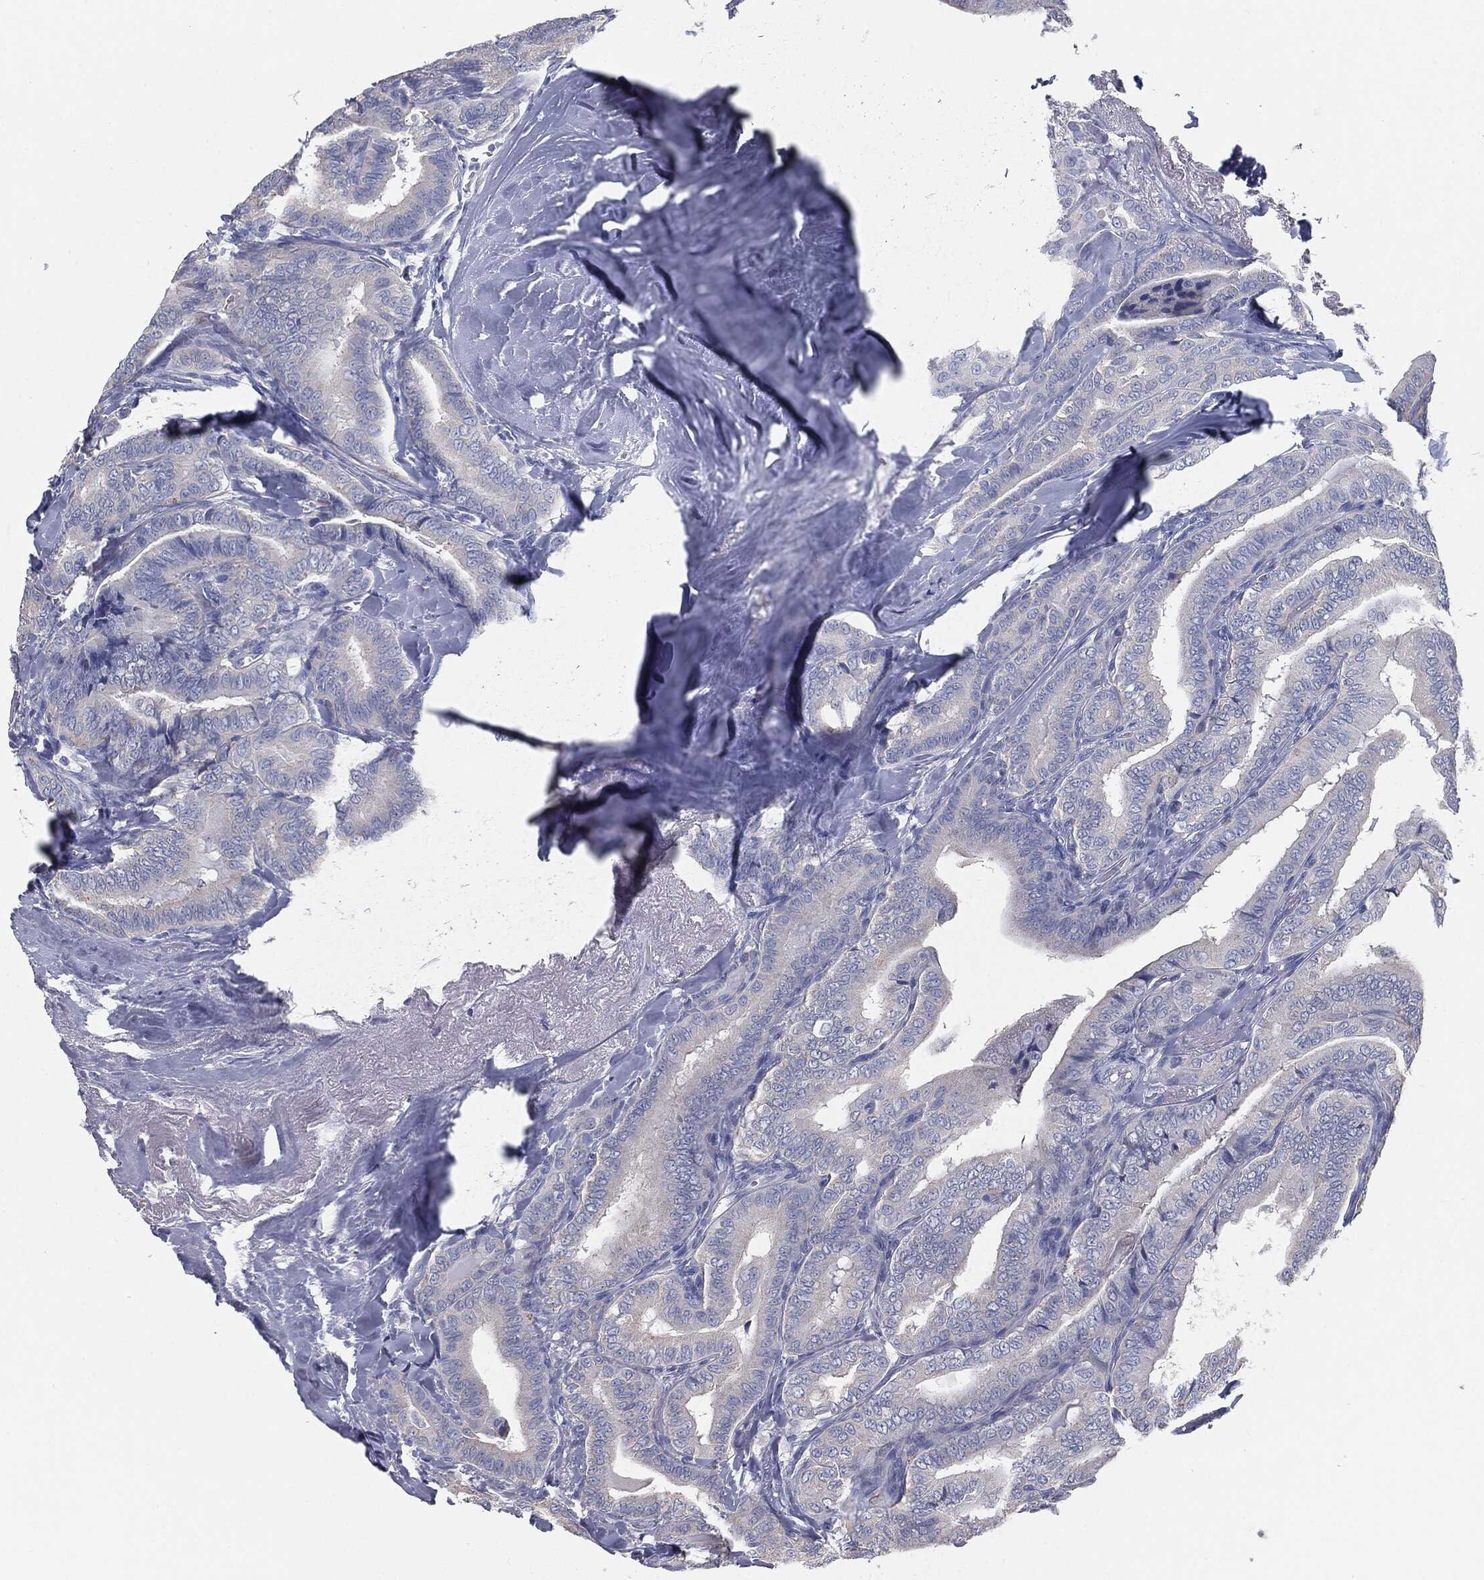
{"staining": {"intensity": "negative", "quantity": "none", "location": "none"}, "tissue": "thyroid cancer", "cell_type": "Tumor cells", "image_type": "cancer", "snomed": [{"axis": "morphology", "description": "Papillary adenocarcinoma, NOS"}, {"axis": "topography", "description": "Thyroid gland"}], "caption": "This is an immunohistochemistry (IHC) micrograph of human papillary adenocarcinoma (thyroid). There is no staining in tumor cells.", "gene": "CAV3", "patient": {"sex": "male", "age": 61}}